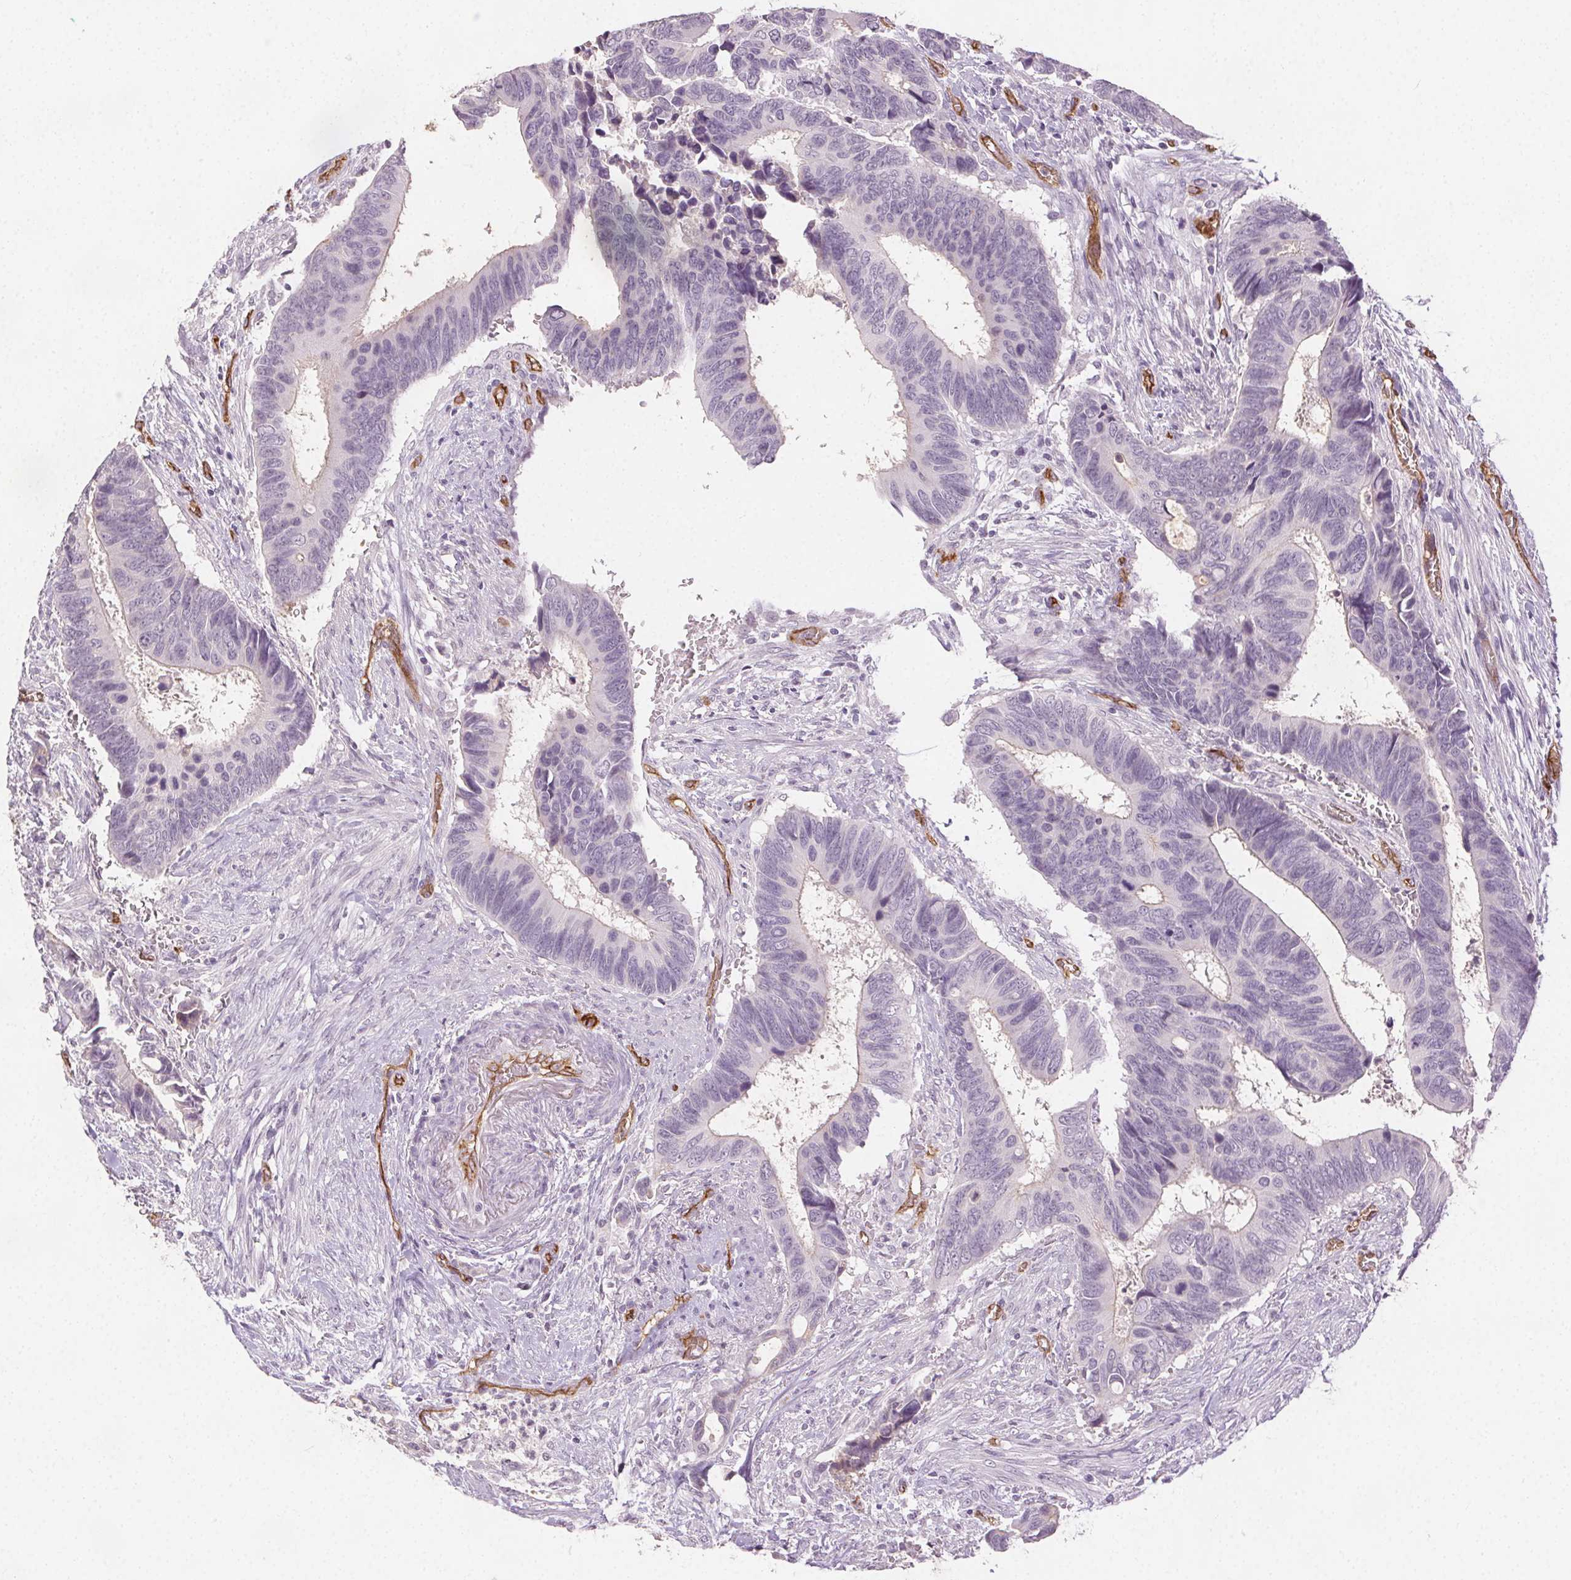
{"staining": {"intensity": "negative", "quantity": "none", "location": "none"}, "tissue": "colorectal cancer", "cell_type": "Tumor cells", "image_type": "cancer", "snomed": [{"axis": "morphology", "description": "Adenocarcinoma, NOS"}, {"axis": "topography", "description": "Colon"}], "caption": "An IHC micrograph of adenocarcinoma (colorectal) is shown. There is no staining in tumor cells of adenocarcinoma (colorectal). Nuclei are stained in blue.", "gene": "PODXL", "patient": {"sex": "male", "age": 49}}